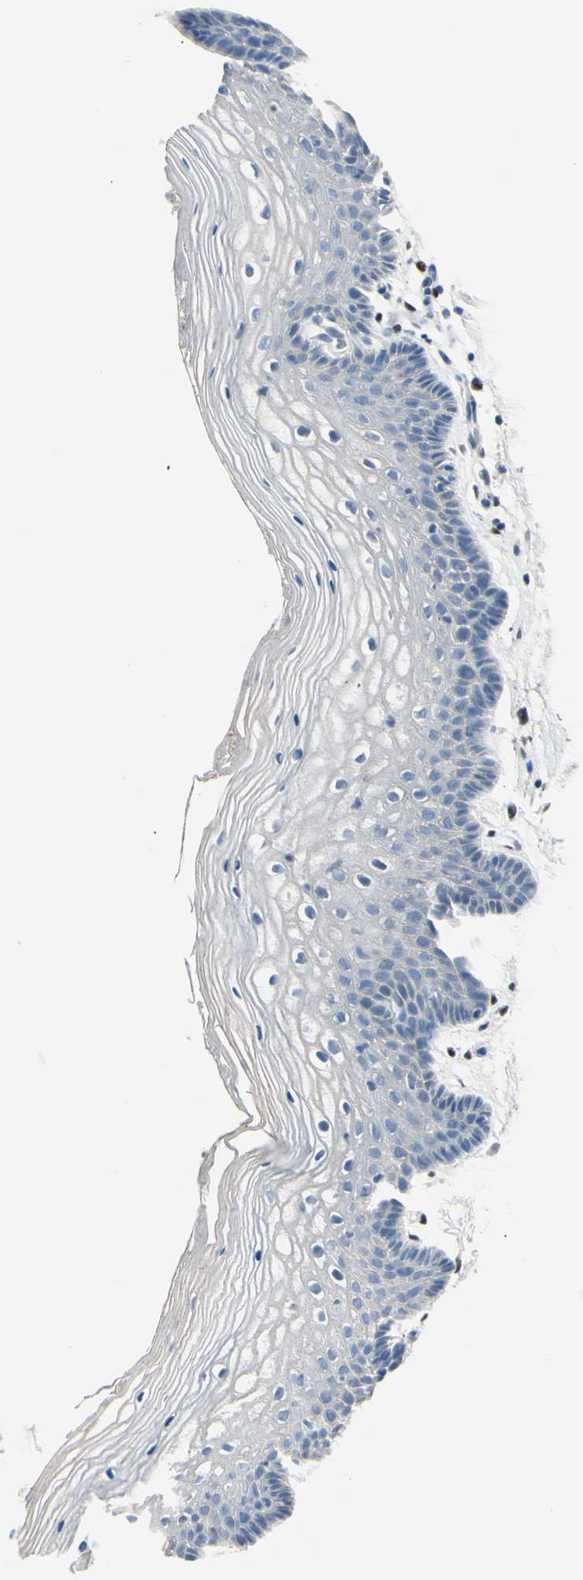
{"staining": {"intensity": "negative", "quantity": "none", "location": "none"}, "tissue": "vagina", "cell_type": "Squamous epithelial cells", "image_type": "normal", "snomed": [{"axis": "morphology", "description": "Normal tissue, NOS"}, {"axis": "topography", "description": "Vagina"}], "caption": "An immunohistochemistry image of unremarkable vagina is shown. There is no staining in squamous epithelial cells of vagina.", "gene": "PGR", "patient": {"sex": "female", "age": 46}}